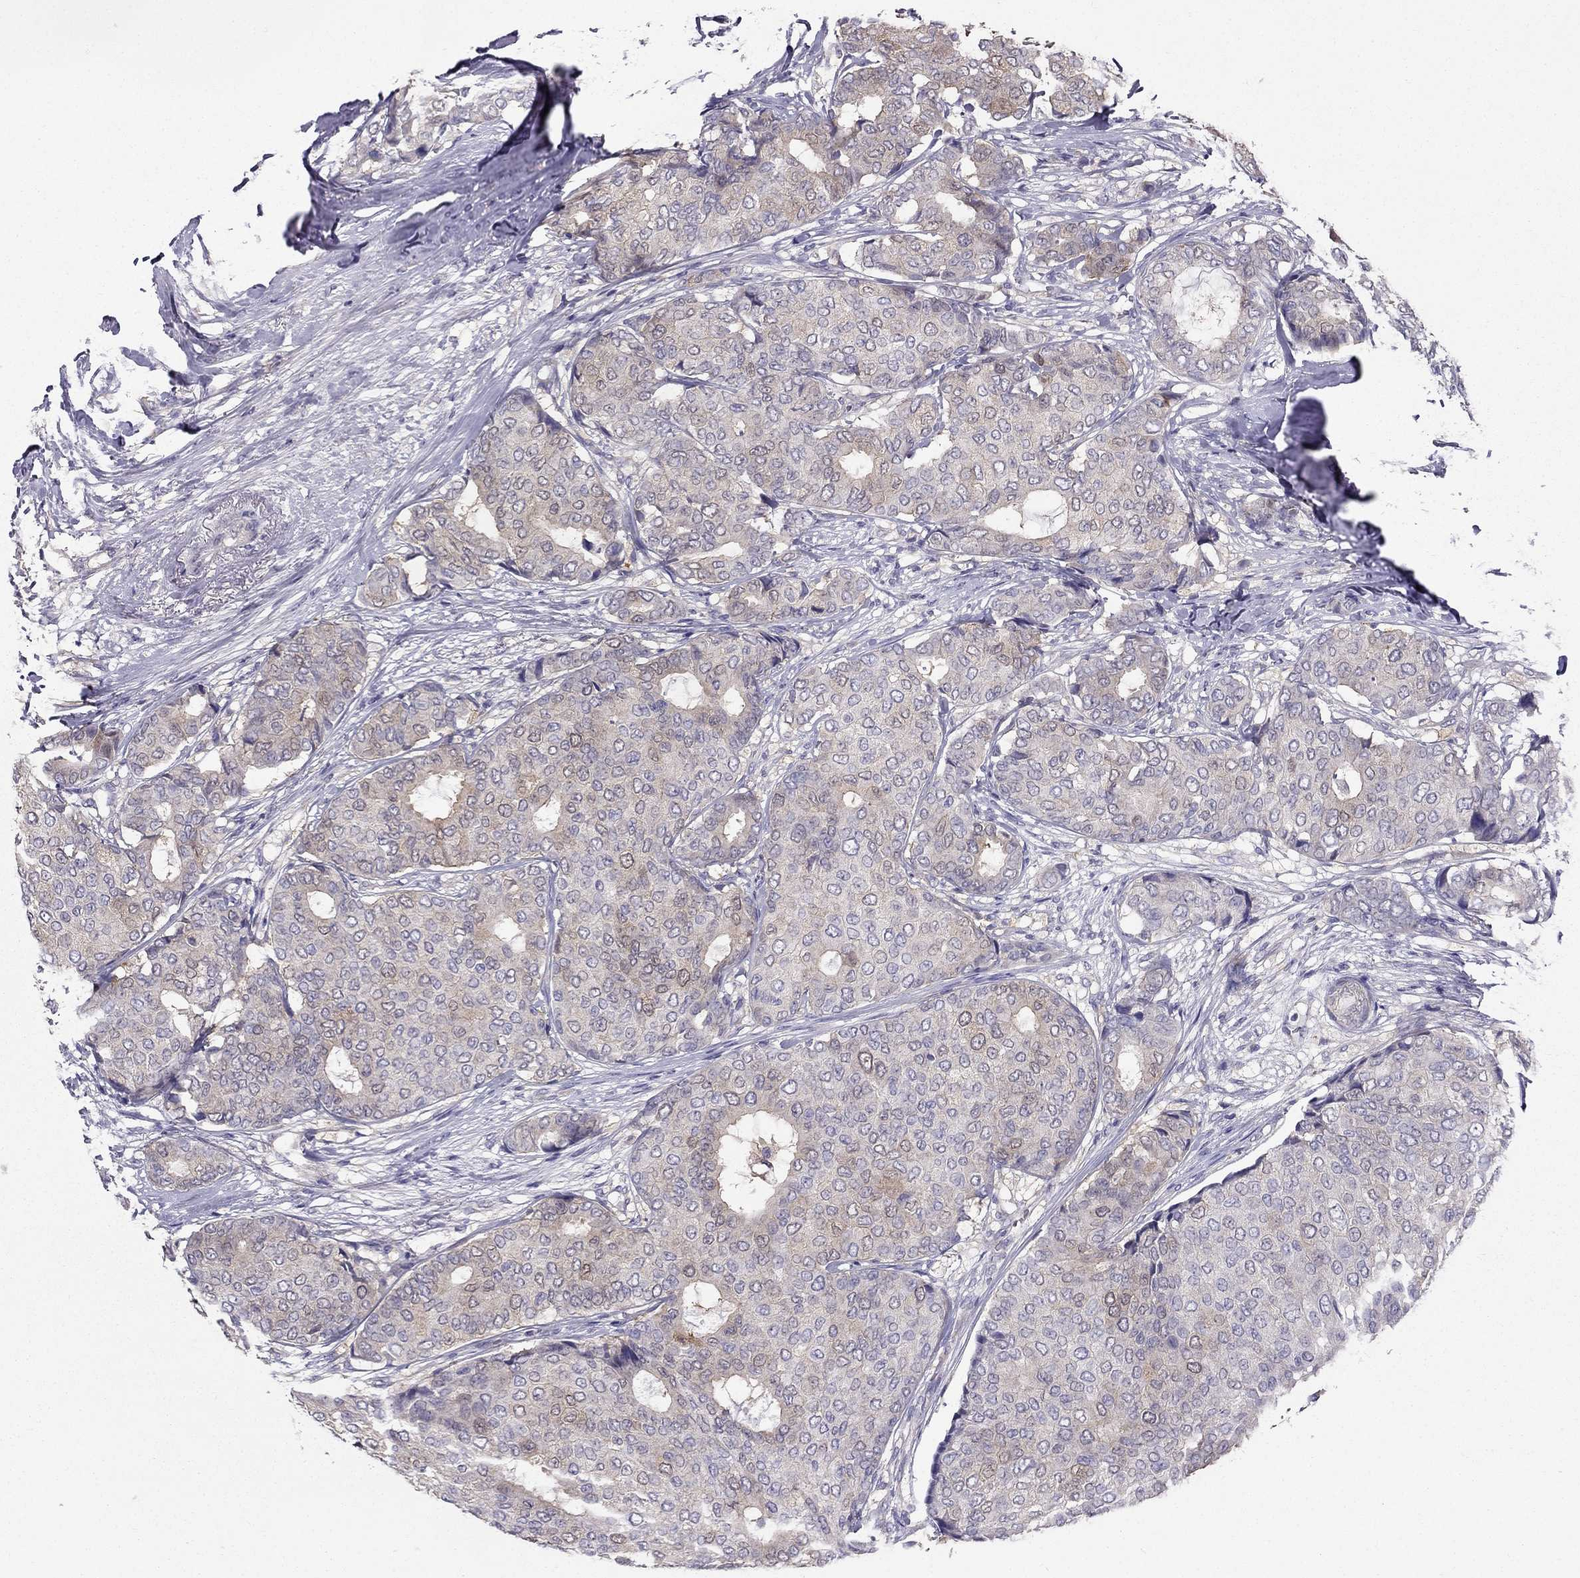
{"staining": {"intensity": "weak", "quantity": "25%-75%", "location": "cytoplasmic/membranous"}, "tissue": "breast cancer", "cell_type": "Tumor cells", "image_type": "cancer", "snomed": [{"axis": "morphology", "description": "Duct carcinoma"}, {"axis": "topography", "description": "Breast"}], "caption": "IHC (DAB (3,3'-diaminobenzidine)) staining of breast cancer (infiltrating ductal carcinoma) demonstrates weak cytoplasmic/membranous protein positivity in approximately 25%-75% of tumor cells.", "gene": "AS3MT", "patient": {"sex": "female", "age": 75}}